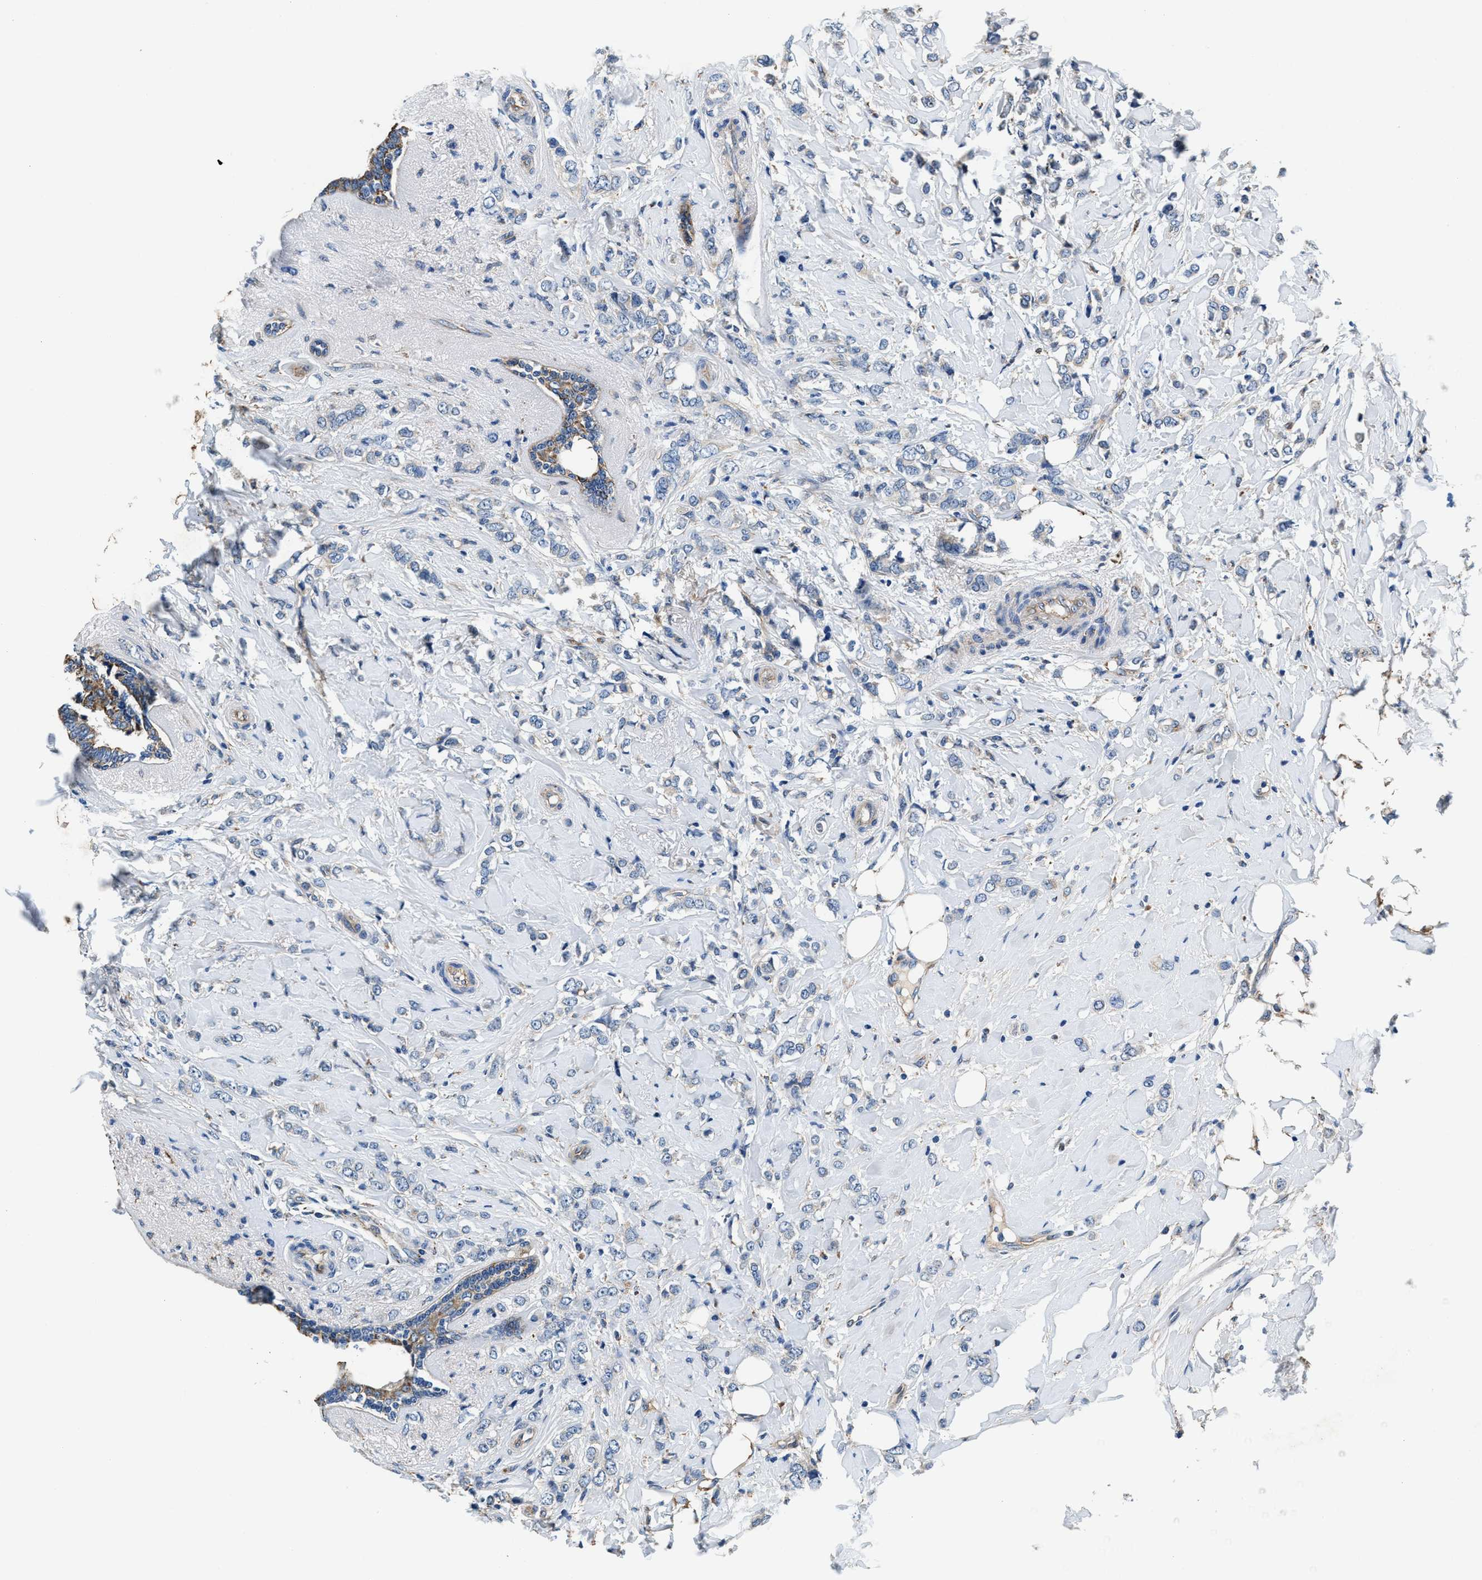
{"staining": {"intensity": "negative", "quantity": "none", "location": "none"}, "tissue": "breast cancer", "cell_type": "Tumor cells", "image_type": "cancer", "snomed": [{"axis": "morphology", "description": "Normal tissue, NOS"}, {"axis": "morphology", "description": "Lobular carcinoma"}, {"axis": "topography", "description": "Breast"}], "caption": "IHC of human lobular carcinoma (breast) shows no staining in tumor cells.", "gene": "PRTFDC1", "patient": {"sex": "female", "age": 47}}